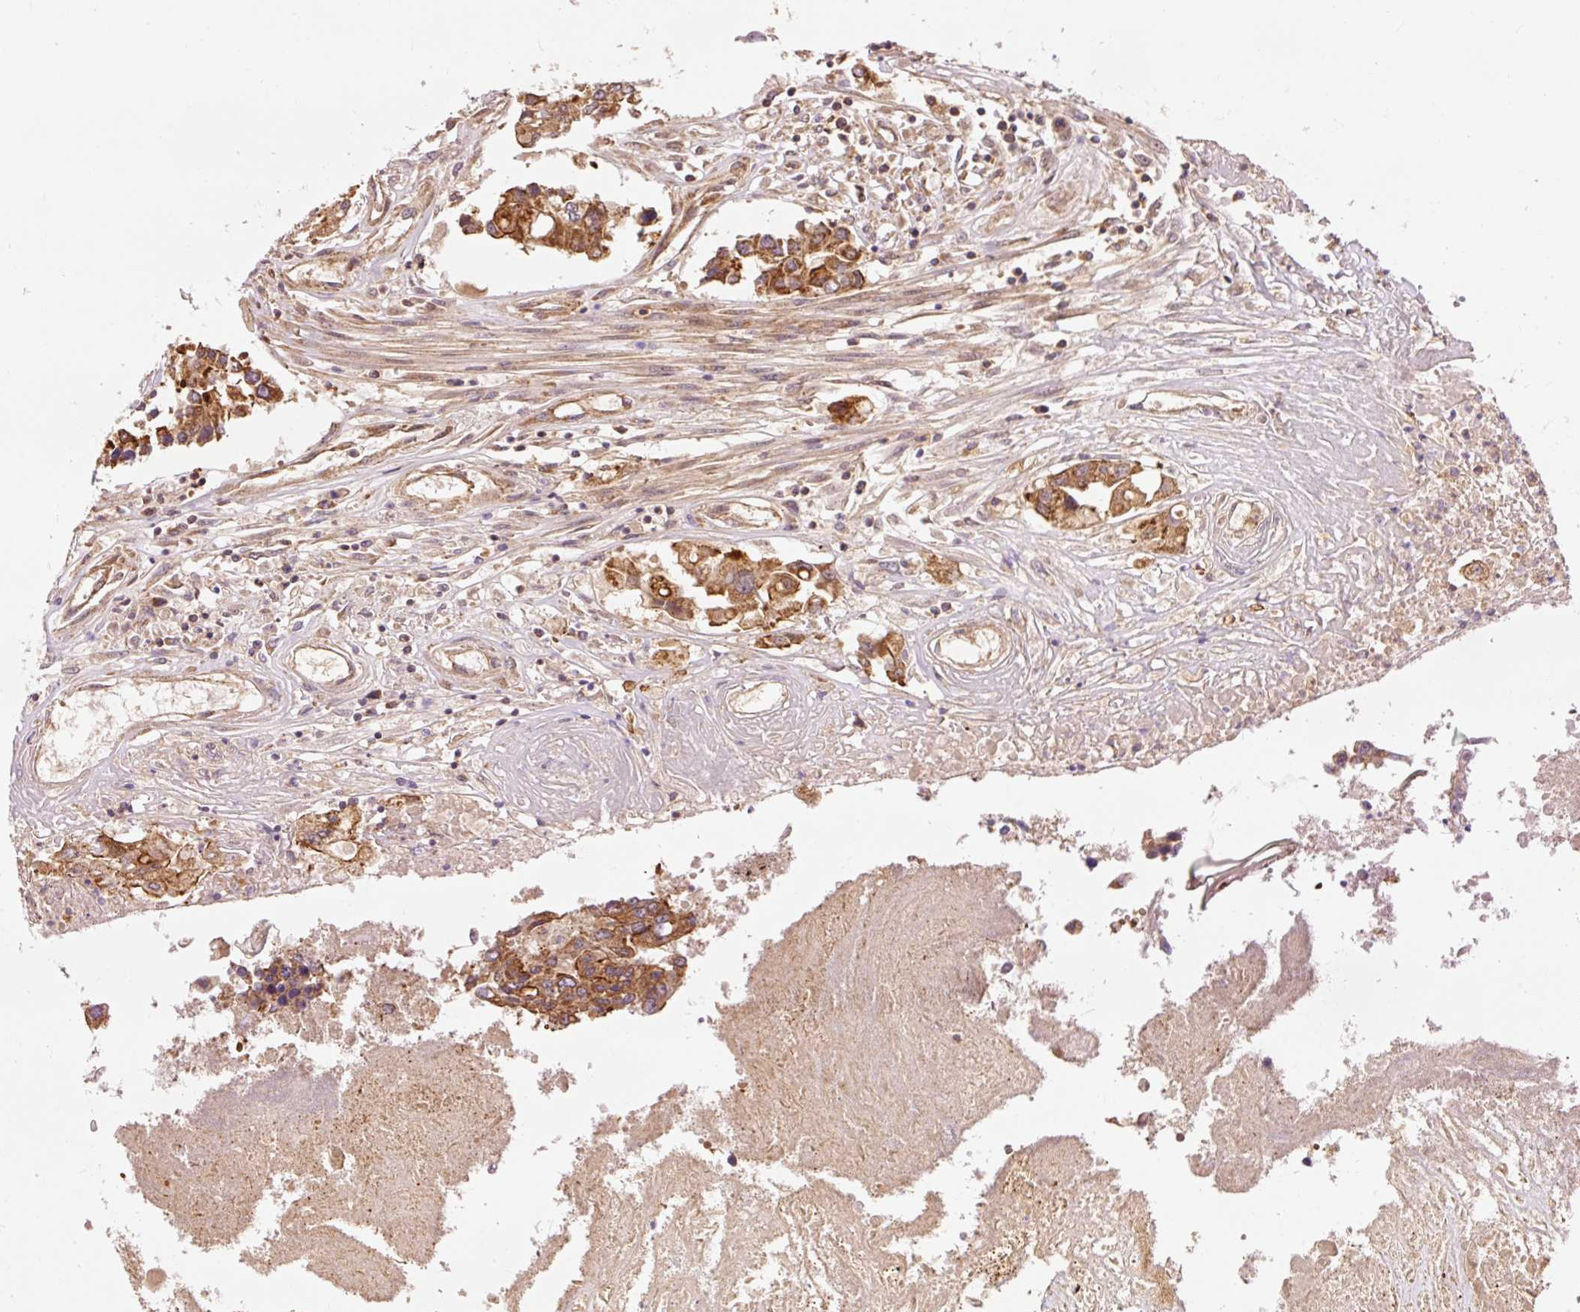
{"staining": {"intensity": "moderate", "quantity": ">75%", "location": "cytoplasmic/membranous"}, "tissue": "colorectal cancer", "cell_type": "Tumor cells", "image_type": "cancer", "snomed": [{"axis": "morphology", "description": "Adenocarcinoma, NOS"}, {"axis": "topography", "description": "Colon"}], "caption": "There is medium levels of moderate cytoplasmic/membranous positivity in tumor cells of colorectal adenocarcinoma, as demonstrated by immunohistochemical staining (brown color).", "gene": "ADCY4", "patient": {"sex": "male", "age": 77}}